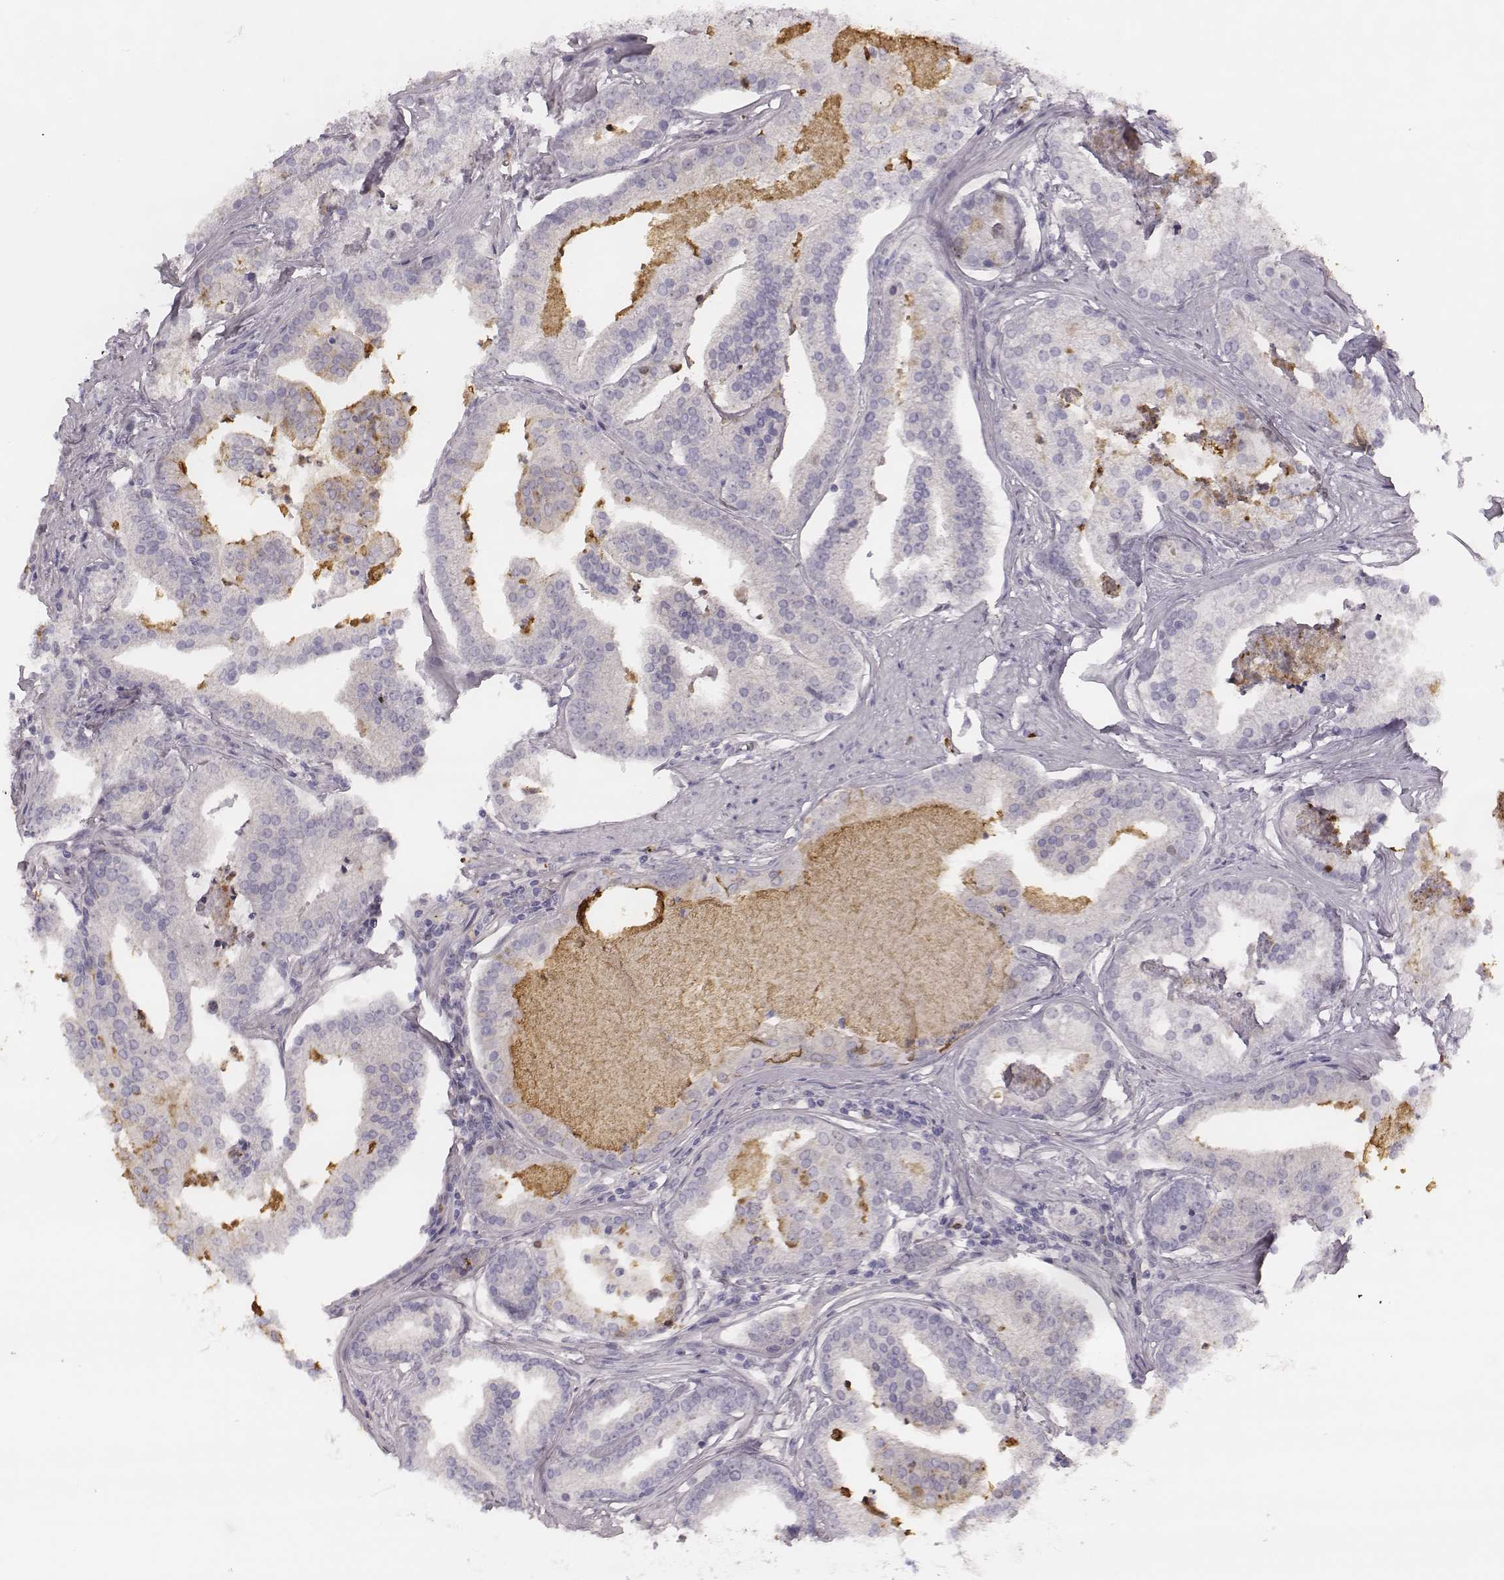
{"staining": {"intensity": "negative", "quantity": "none", "location": "none"}, "tissue": "prostate cancer", "cell_type": "Tumor cells", "image_type": "cancer", "snomed": [{"axis": "morphology", "description": "Adenocarcinoma, NOS"}, {"axis": "topography", "description": "Prostate and seminal vesicle, NOS"}, {"axis": "topography", "description": "Prostate"}], "caption": "High magnification brightfield microscopy of adenocarcinoma (prostate) stained with DAB (3,3'-diaminobenzidine) (brown) and counterstained with hematoxylin (blue): tumor cells show no significant expression. Nuclei are stained in blue.", "gene": "KCNJ12", "patient": {"sex": "male", "age": 44}}